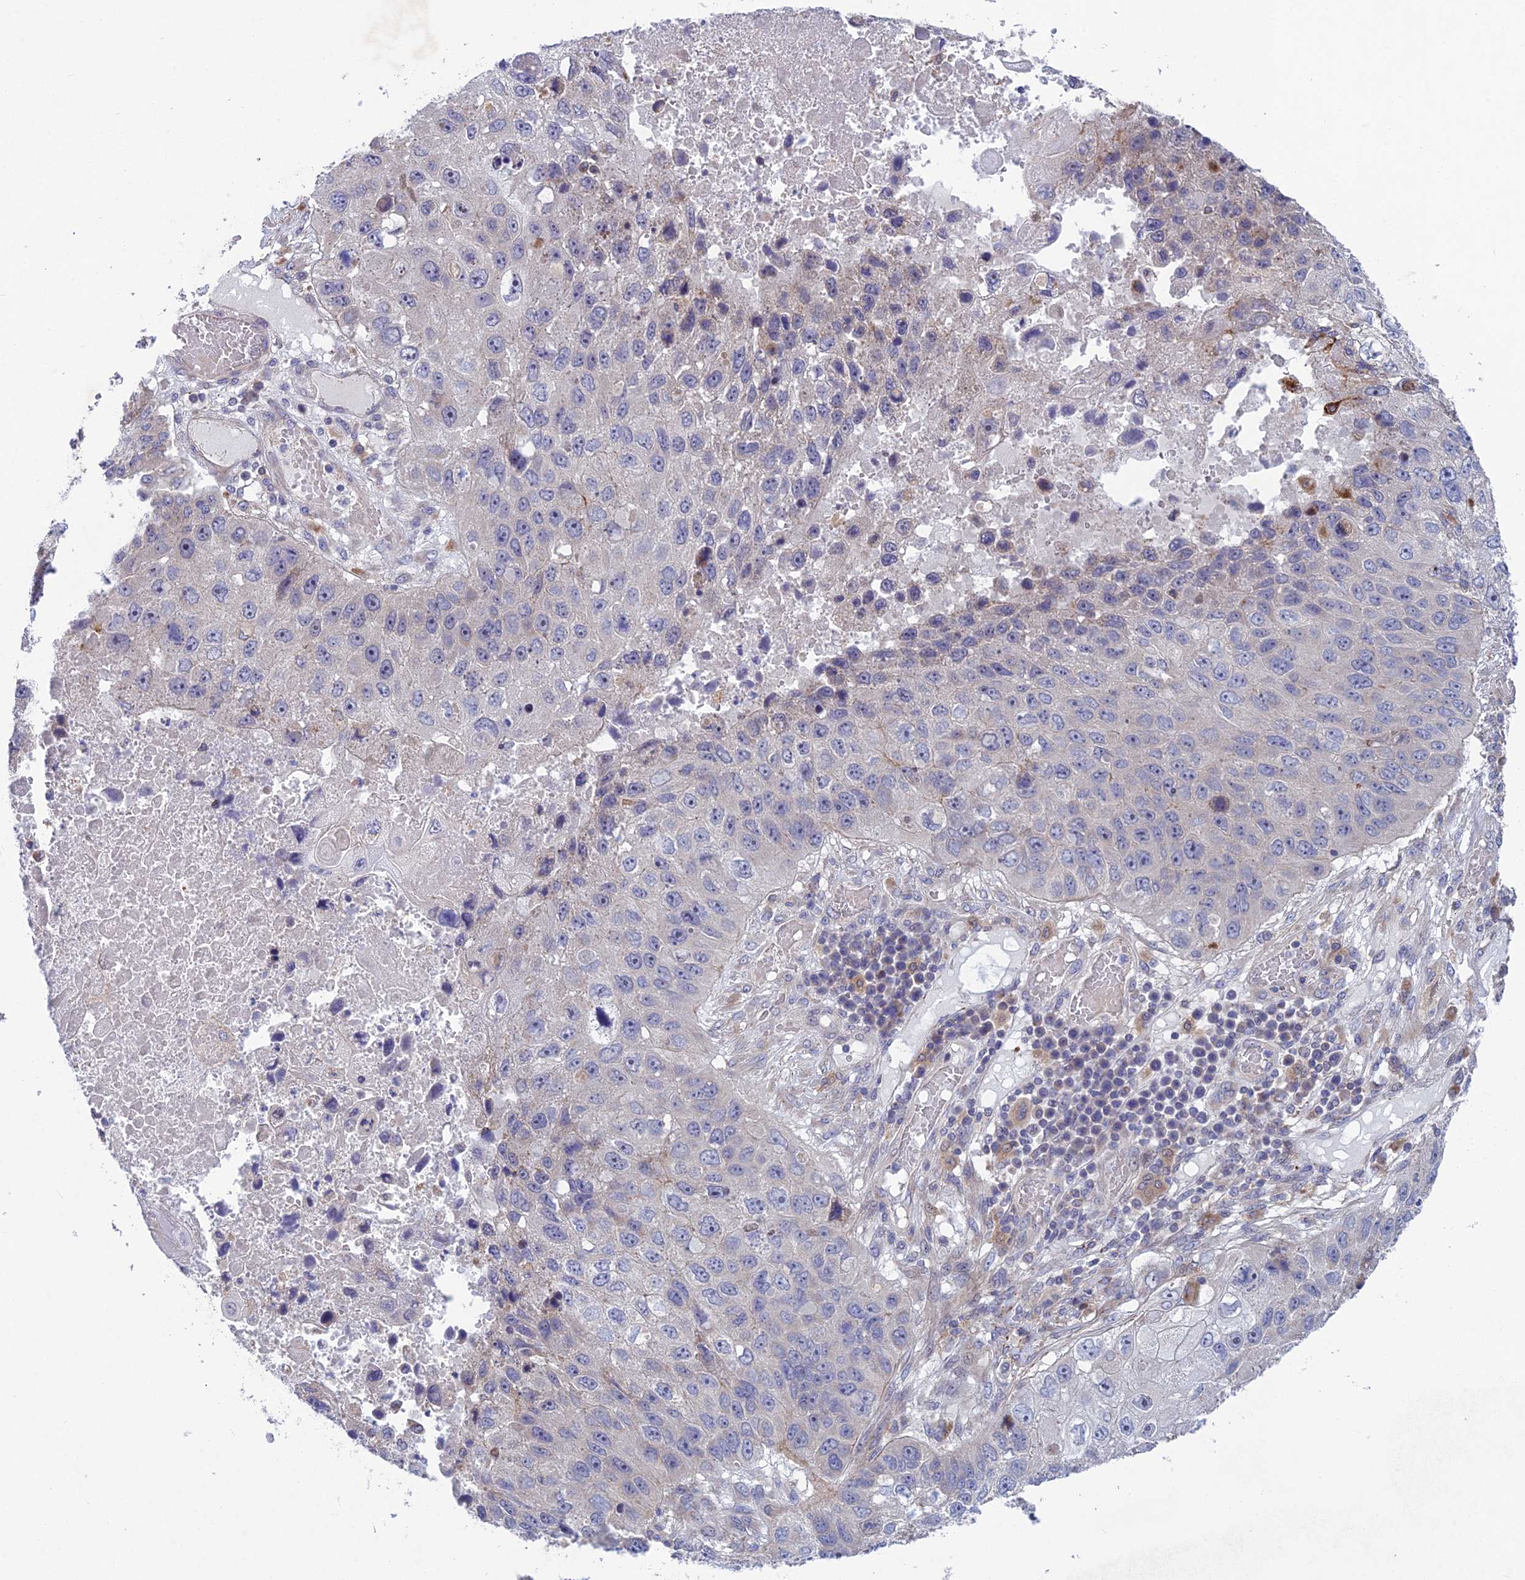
{"staining": {"intensity": "negative", "quantity": "none", "location": "none"}, "tissue": "lung cancer", "cell_type": "Tumor cells", "image_type": "cancer", "snomed": [{"axis": "morphology", "description": "Squamous cell carcinoma, NOS"}, {"axis": "topography", "description": "Lung"}], "caption": "This is an immunohistochemistry histopathology image of squamous cell carcinoma (lung). There is no positivity in tumor cells.", "gene": "BLTP2", "patient": {"sex": "male", "age": 61}}